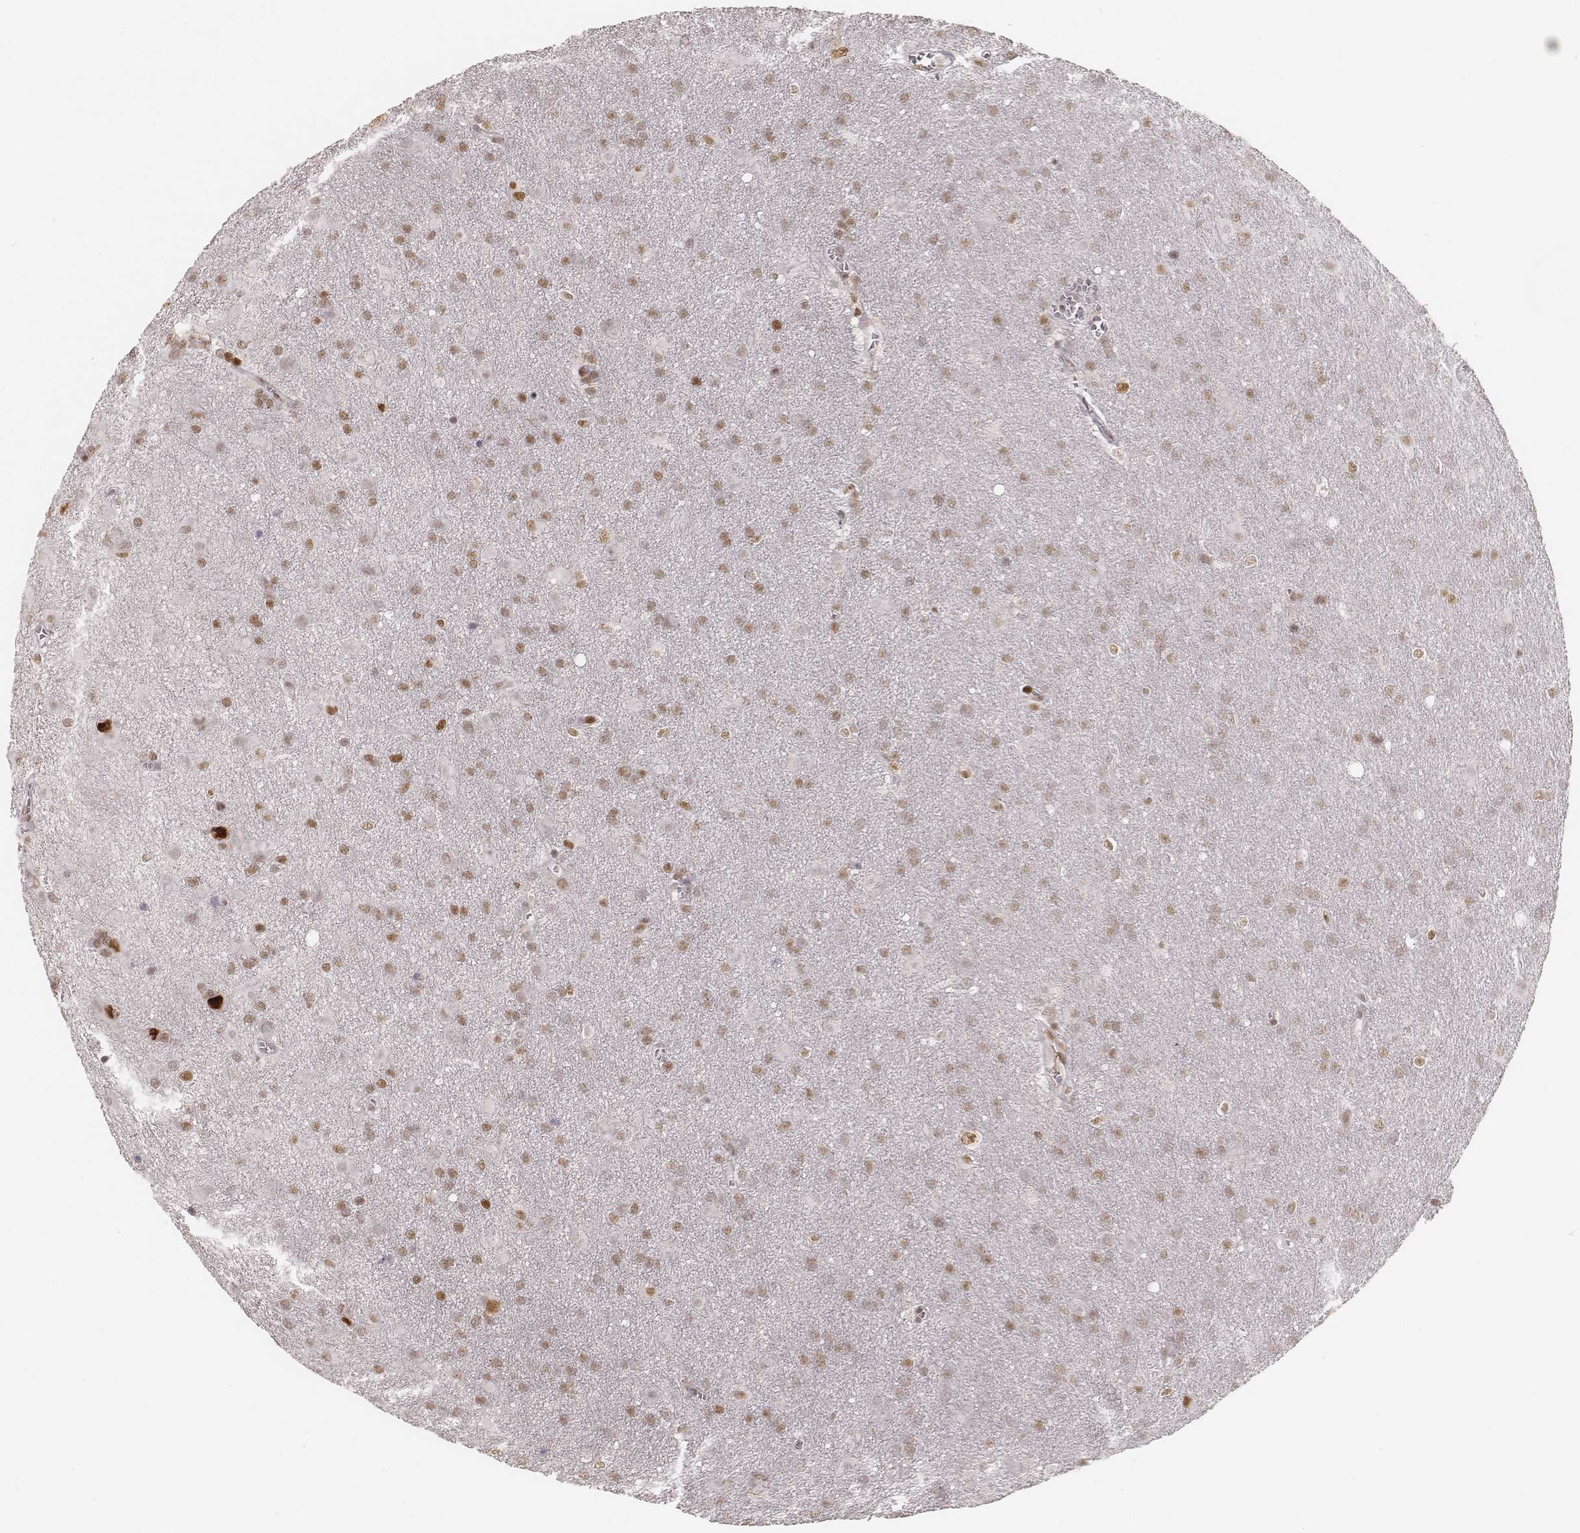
{"staining": {"intensity": "moderate", "quantity": ">75%", "location": "nuclear"}, "tissue": "glioma", "cell_type": "Tumor cells", "image_type": "cancer", "snomed": [{"axis": "morphology", "description": "Glioma, malignant, Low grade"}, {"axis": "topography", "description": "Brain"}], "caption": "Glioma stained with a brown dye exhibits moderate nuclear positive expression in approximately >75% of tumor cells.", "gene": "HNRNPC", "patient": {"sex": "male", "age": 58}}